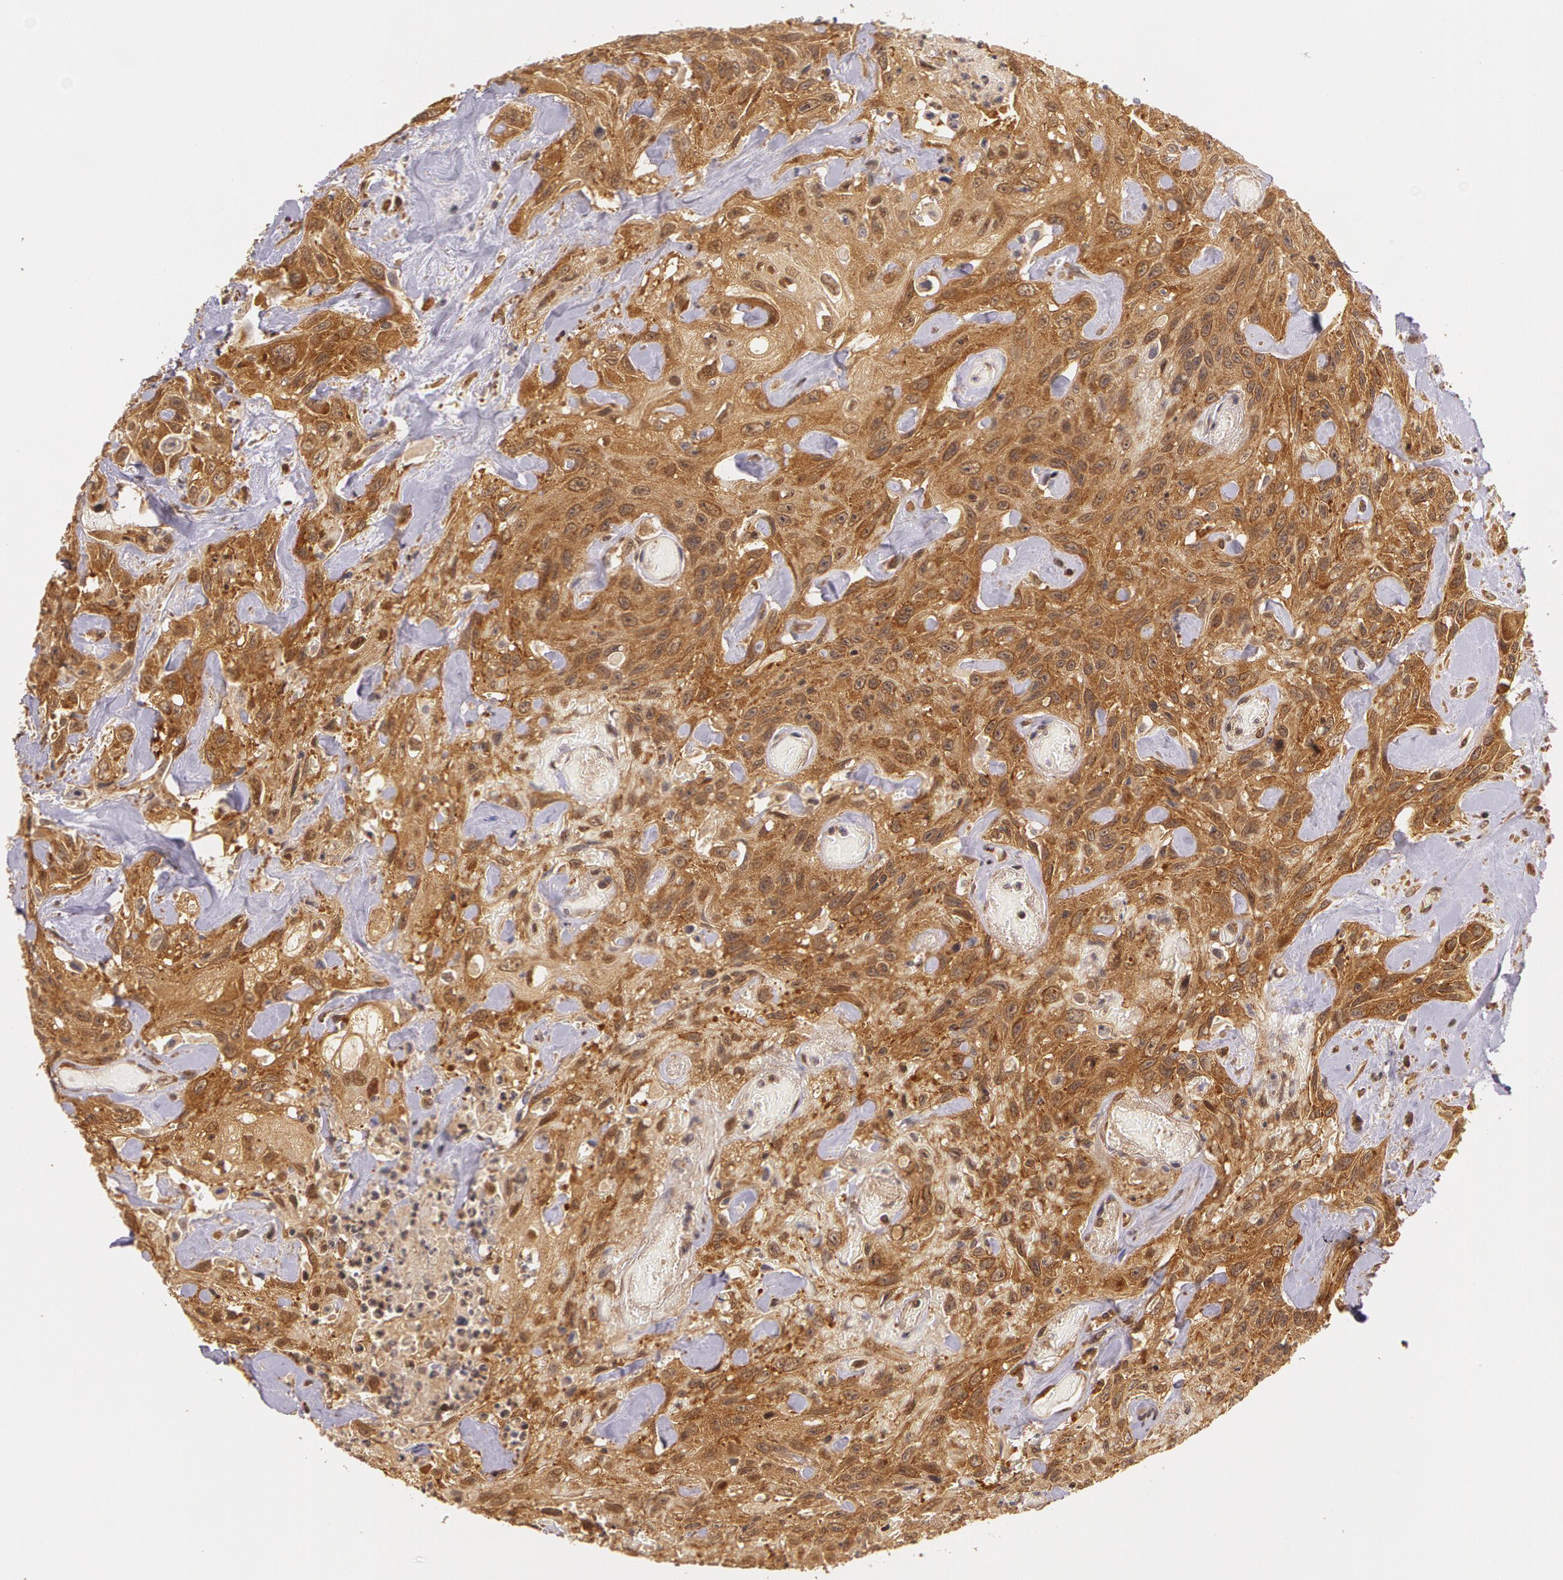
{"staining": {"intensity": "strong", "quantity": ">75%", "location": "cytoplasmic/membranous"}, "tissue": "urothelial cancer", "cell_type": "Tumor cells", "image_type": "cancer", "snomed": [{"axis": "morphology", "description": "Urothelial carcinoma, High grade"}, {"axis": "topography", "description": "Urinary bladder"}], "caption": "A high-resolution image shows IHC staining of urothelial cancer, which demonstrates strong cytoplasmic/membranous expression in approximately >75% of tumor cells. The staining was performed using DAB to visualize the protein expression in brown, while the nuclei were stained in blue with hematoxylin (Magnification: 20x).", "gene": "ASCC2", "patient": {"sex": "female", "age": 84}}